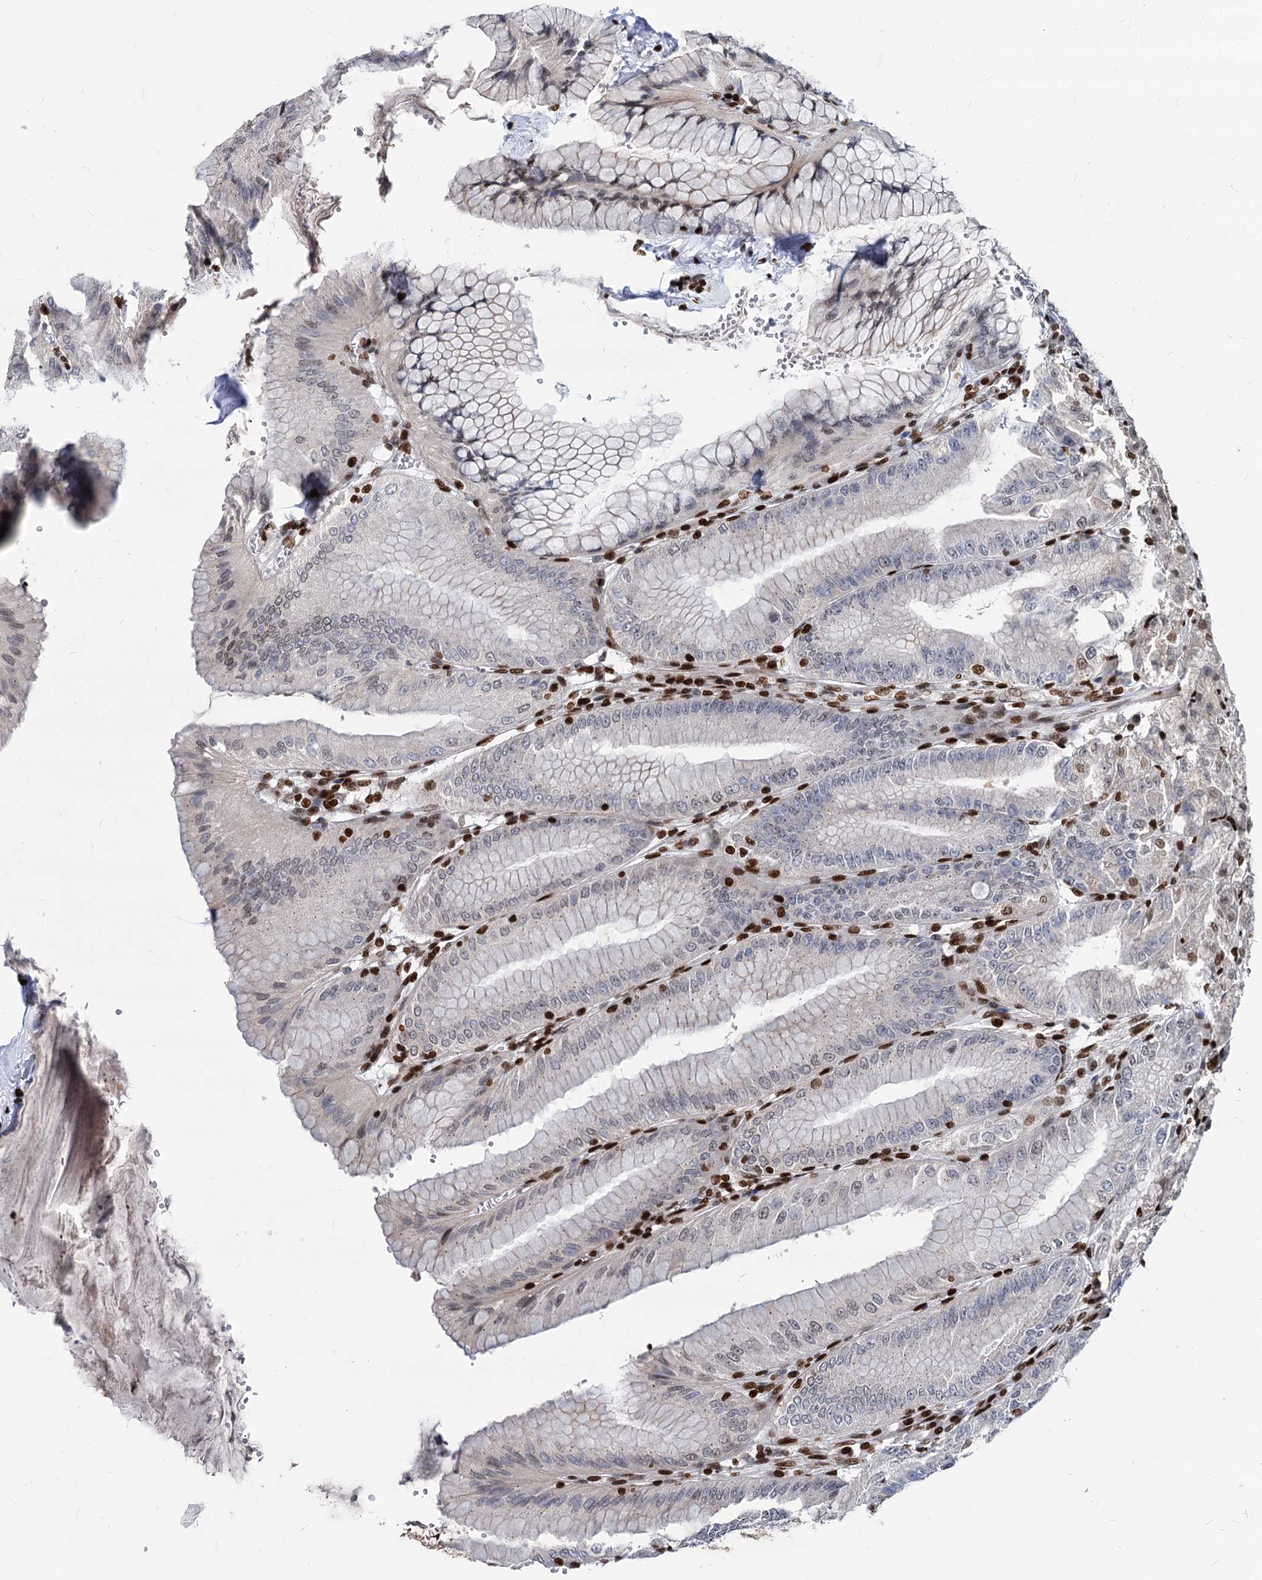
{"staining": {"intensity": "strong", "quantity": "25%-75%", "location": "nuclear"}, "tissue": "stomach", "cell_type": "Glandular cells", "image_type": "normal", "snomed": [{"axis": "morphology", "description": "Normal tissue, NOS"}, {"axis": "topography", "description": "Stomach, lower"}], "caption": "Stomach was stained to show a protein in brown. There is high levels of strong nuclear staining in approximately 25%-75% of glandular cells. The protein is shown in brown color, while the nuclei are stained blue.", "gene": "MECP2", "patient": {"sex": "male", "age": 71}}